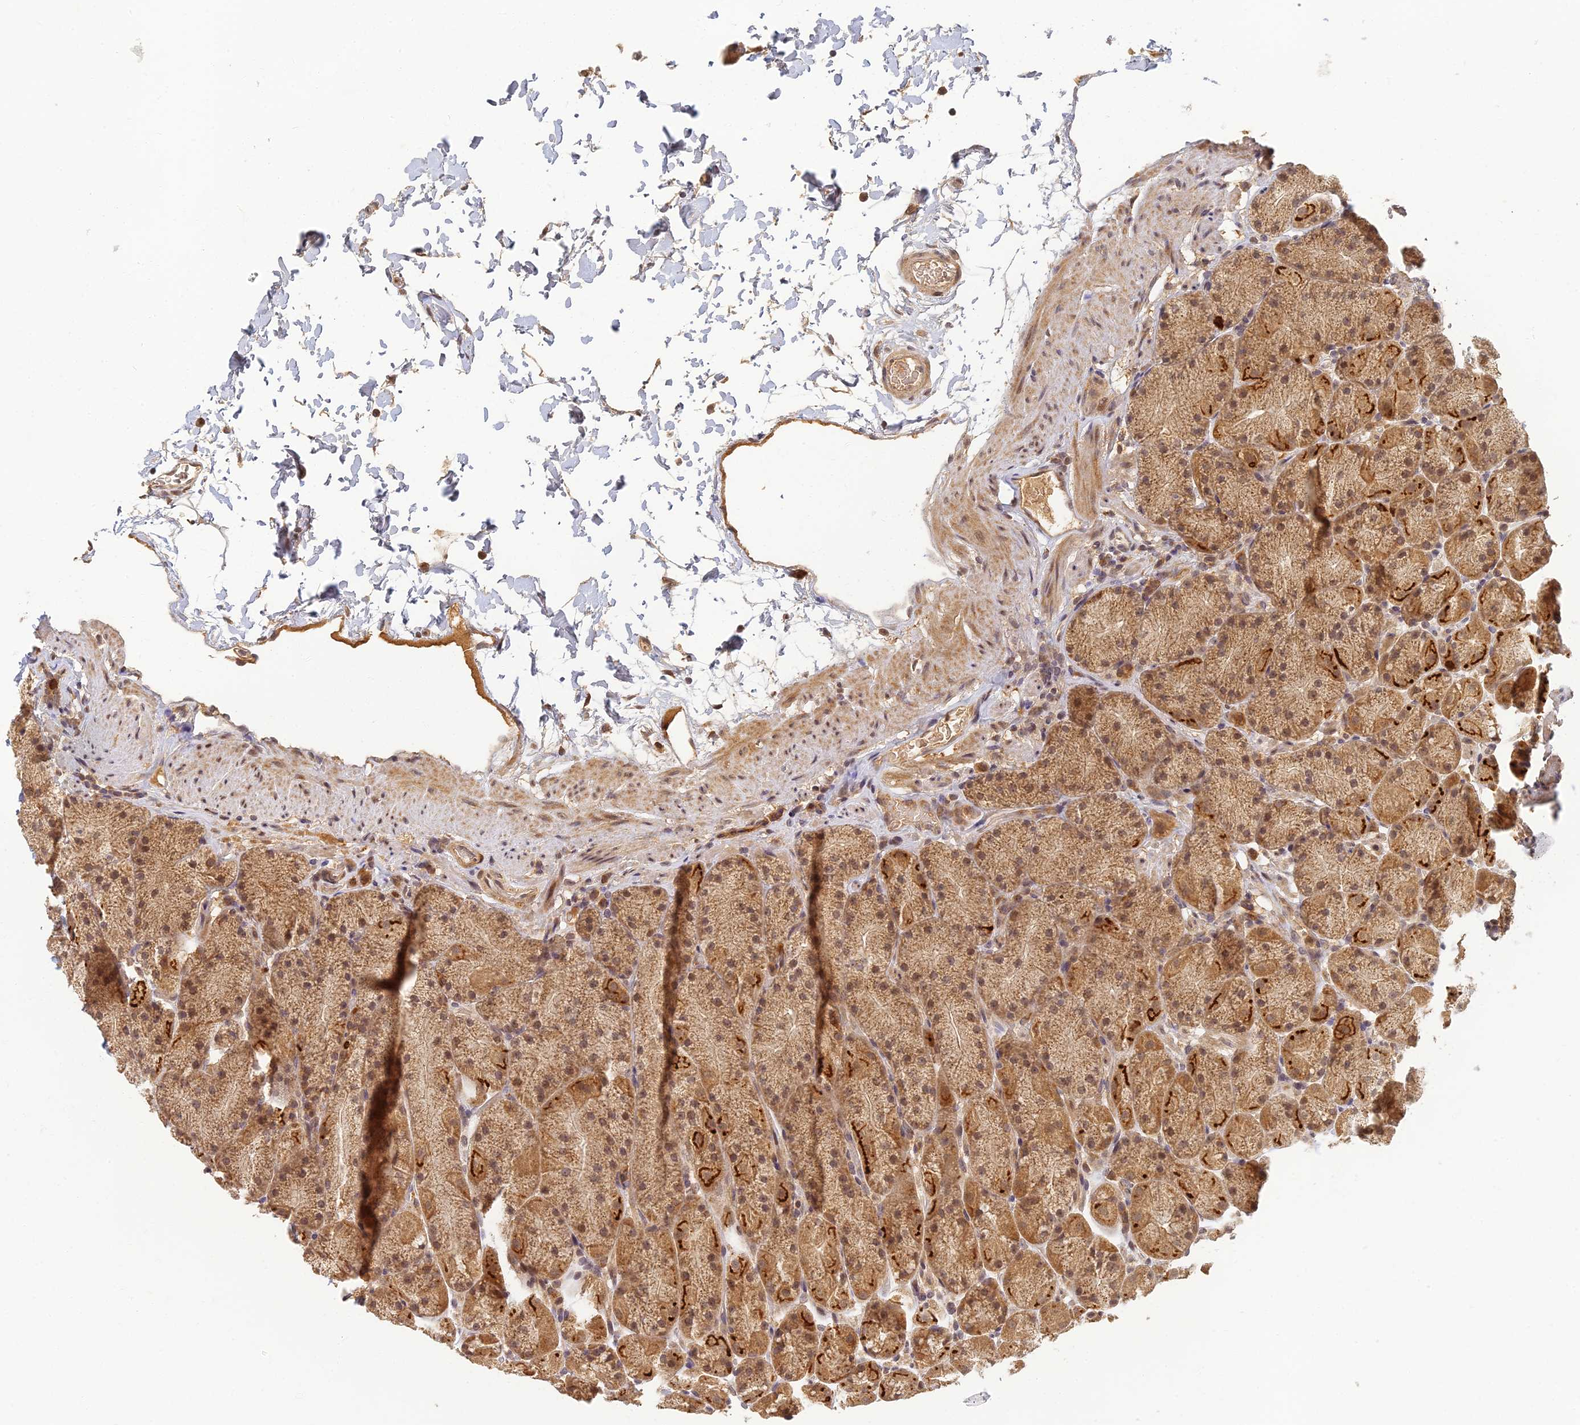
{"staining": {"intensity": "strong", "quantity": ">75%", "location": "cytoplasmic/membranous"}, "tissue": "stomach", "cell_type": "Glandular cells", "image_type": "normal", "snomed": [{"axis": "morphology", "description": "Normal tissue, NOS"}, {"axis": "topography", "description": "Stomach, upper"}, {"axis": "topography", "description": "Stomach, lower"}], "caption": "This is an image of immunohistochemistry (IHC) staining of normal stomach, which shows strong positivity in the cytoplasmic/membranous of glandular cells.", "gene": "RGL3", "patient": {"sex": "male", "age": 67}}